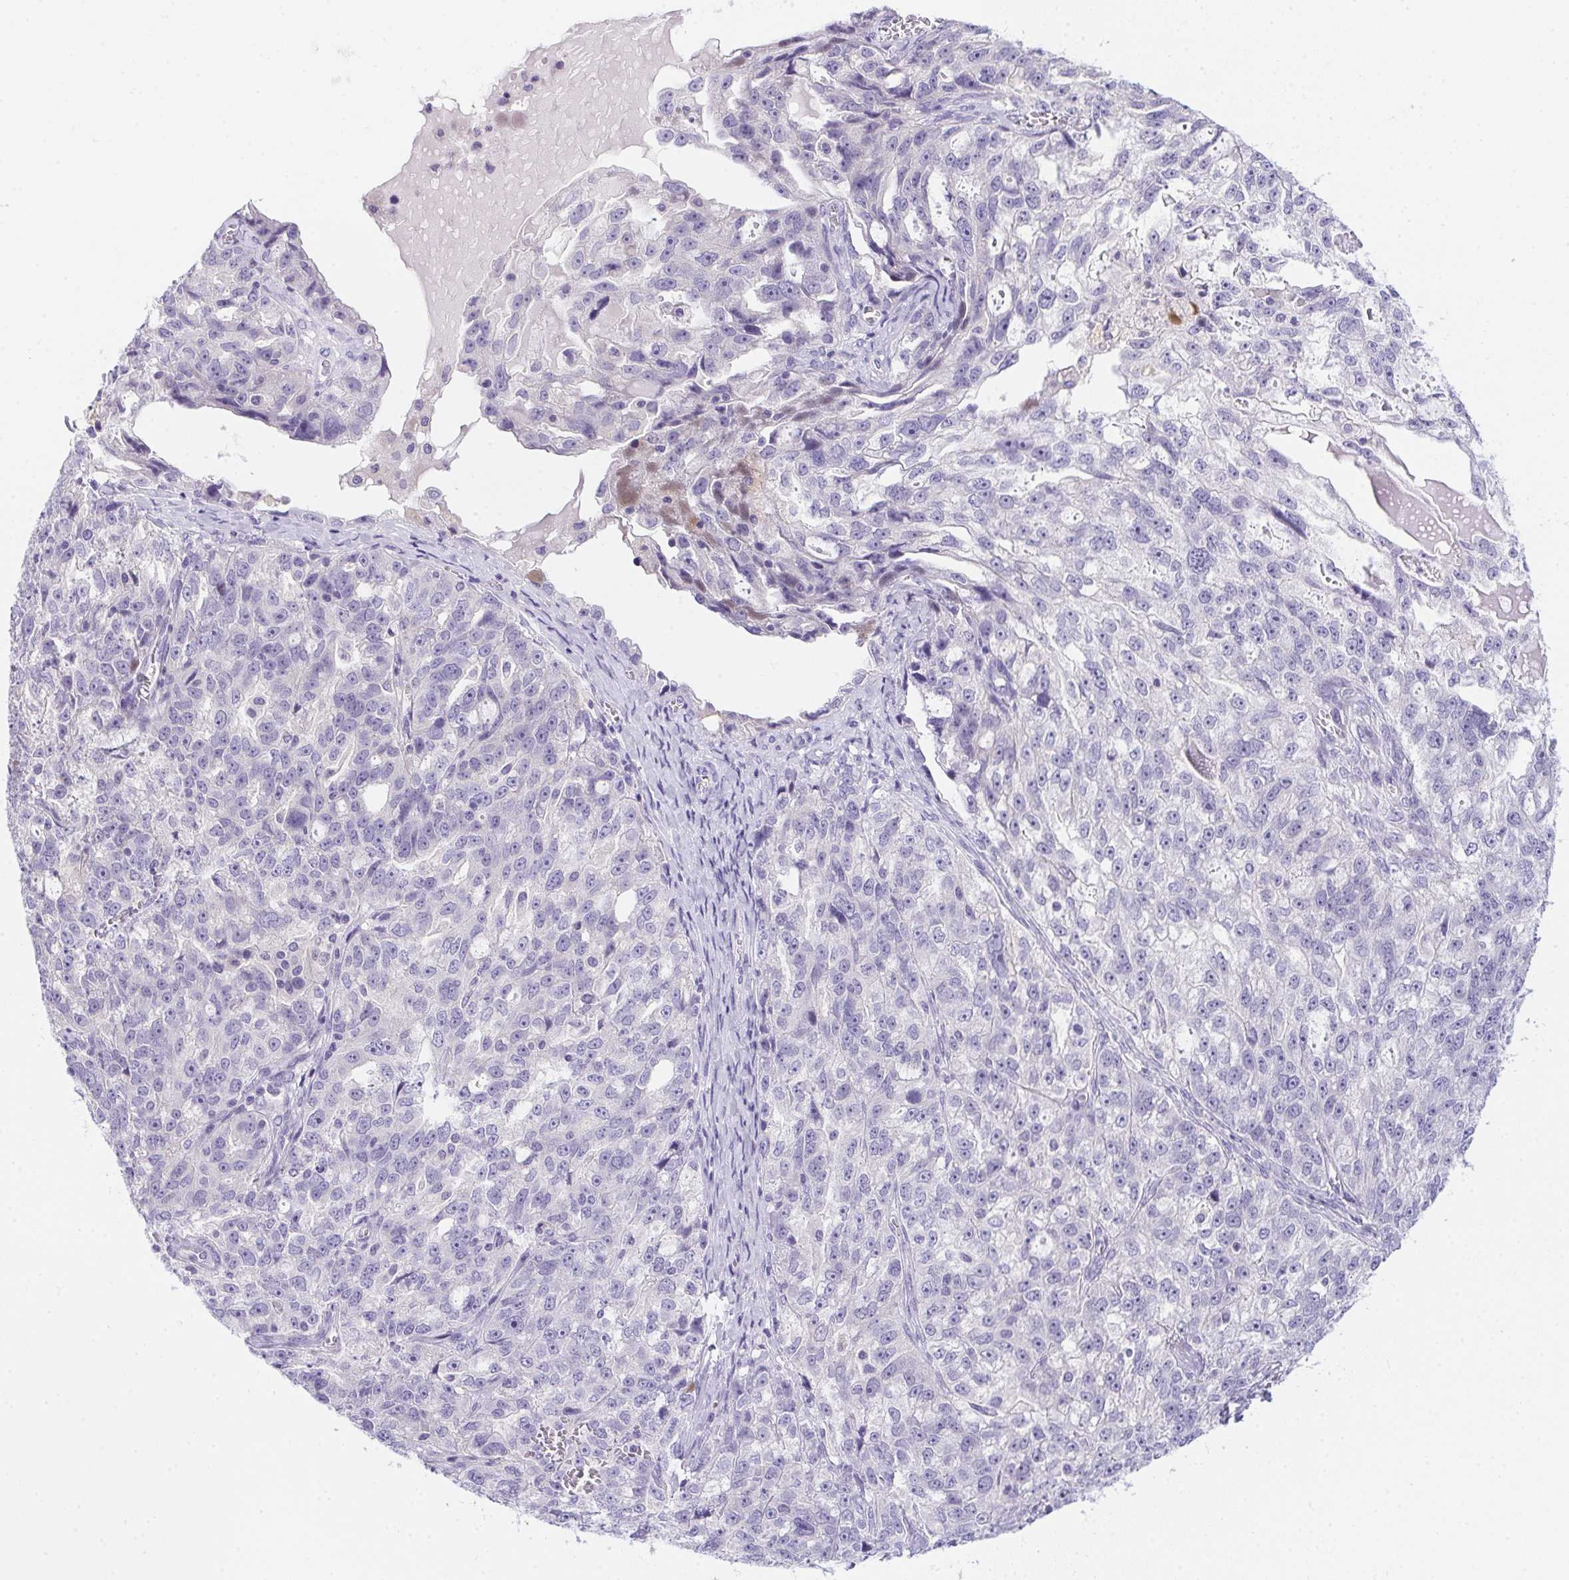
{"staining": {"intensity": "negative", "quantity": "none", "location": "none"}, "tissue": "ovarian cancer", "cell_type": "Tumor cells", "image_type": "cancer", "snomed": [{"axis": "morphology", "description": "Cystadenocarcinoma, serous, NOS"}, {"axis": "topography", "description": "Ovary"}], "caption": "DAB immunohistochemical staining of ovarian cancer shows no significant positivity in tumor cells.", "gene": "PRKAA1", "patient": {"sex": "female", "age": 51}}